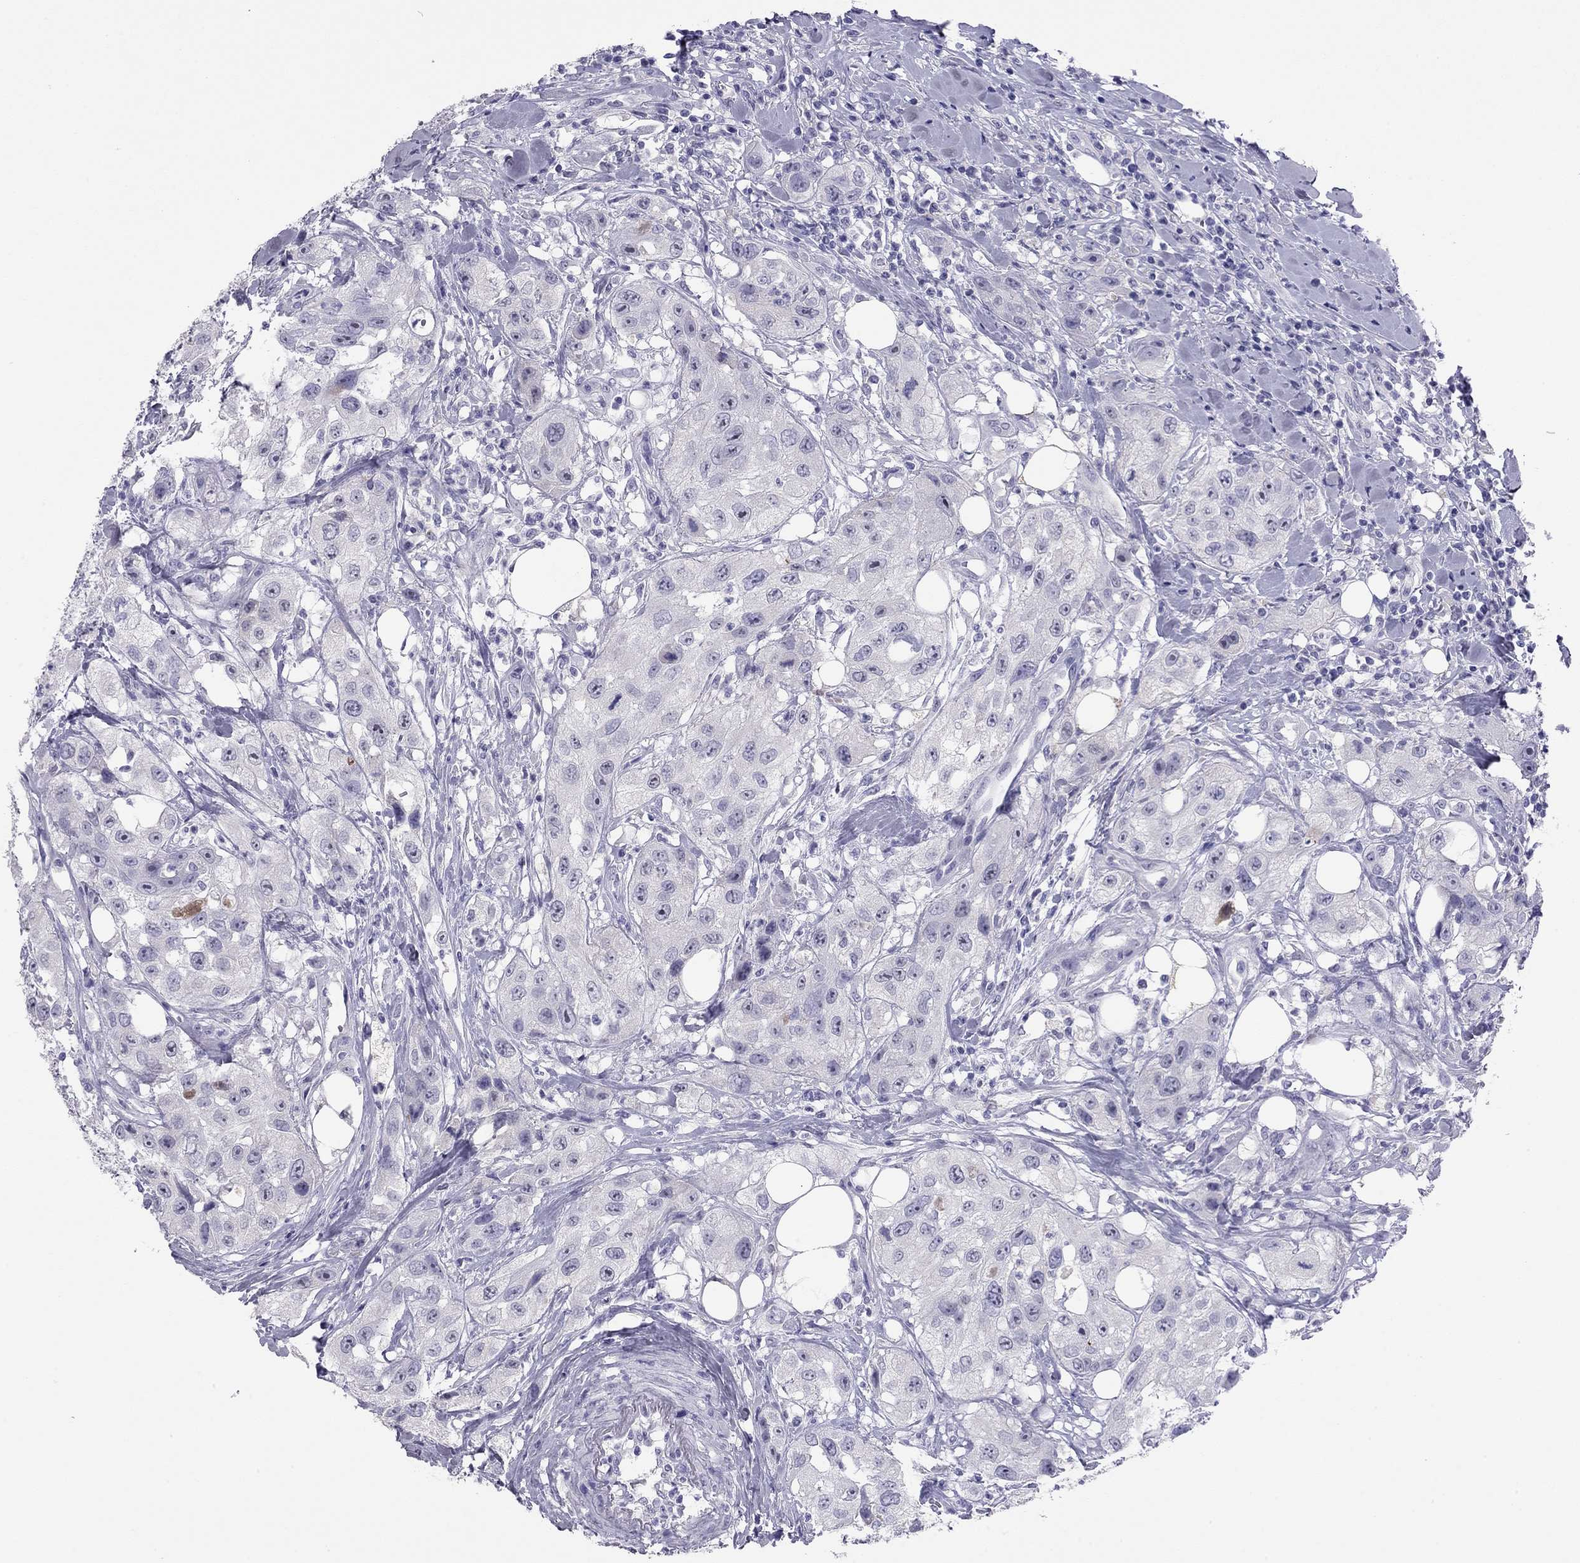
{"staining": {"intensity": "negative", "quantity": "none", "location": "none"}, "tissue": "urothelial cancer", "cell_type": "Tumor cells", "image_type": "cancer", "snomed": [{"axis": "morphology", "description": "Urothelial carcinoma, High grade"}, {"axis": "topography", "description": "Urinary bladder"}], "caption": "This is a histopathology image of immunohistochemistry staining of urothelial cancer, which shows no positivity in tumor cells.", "gene": "ODF4", "patient": {"sex": "male", "age": 79}}